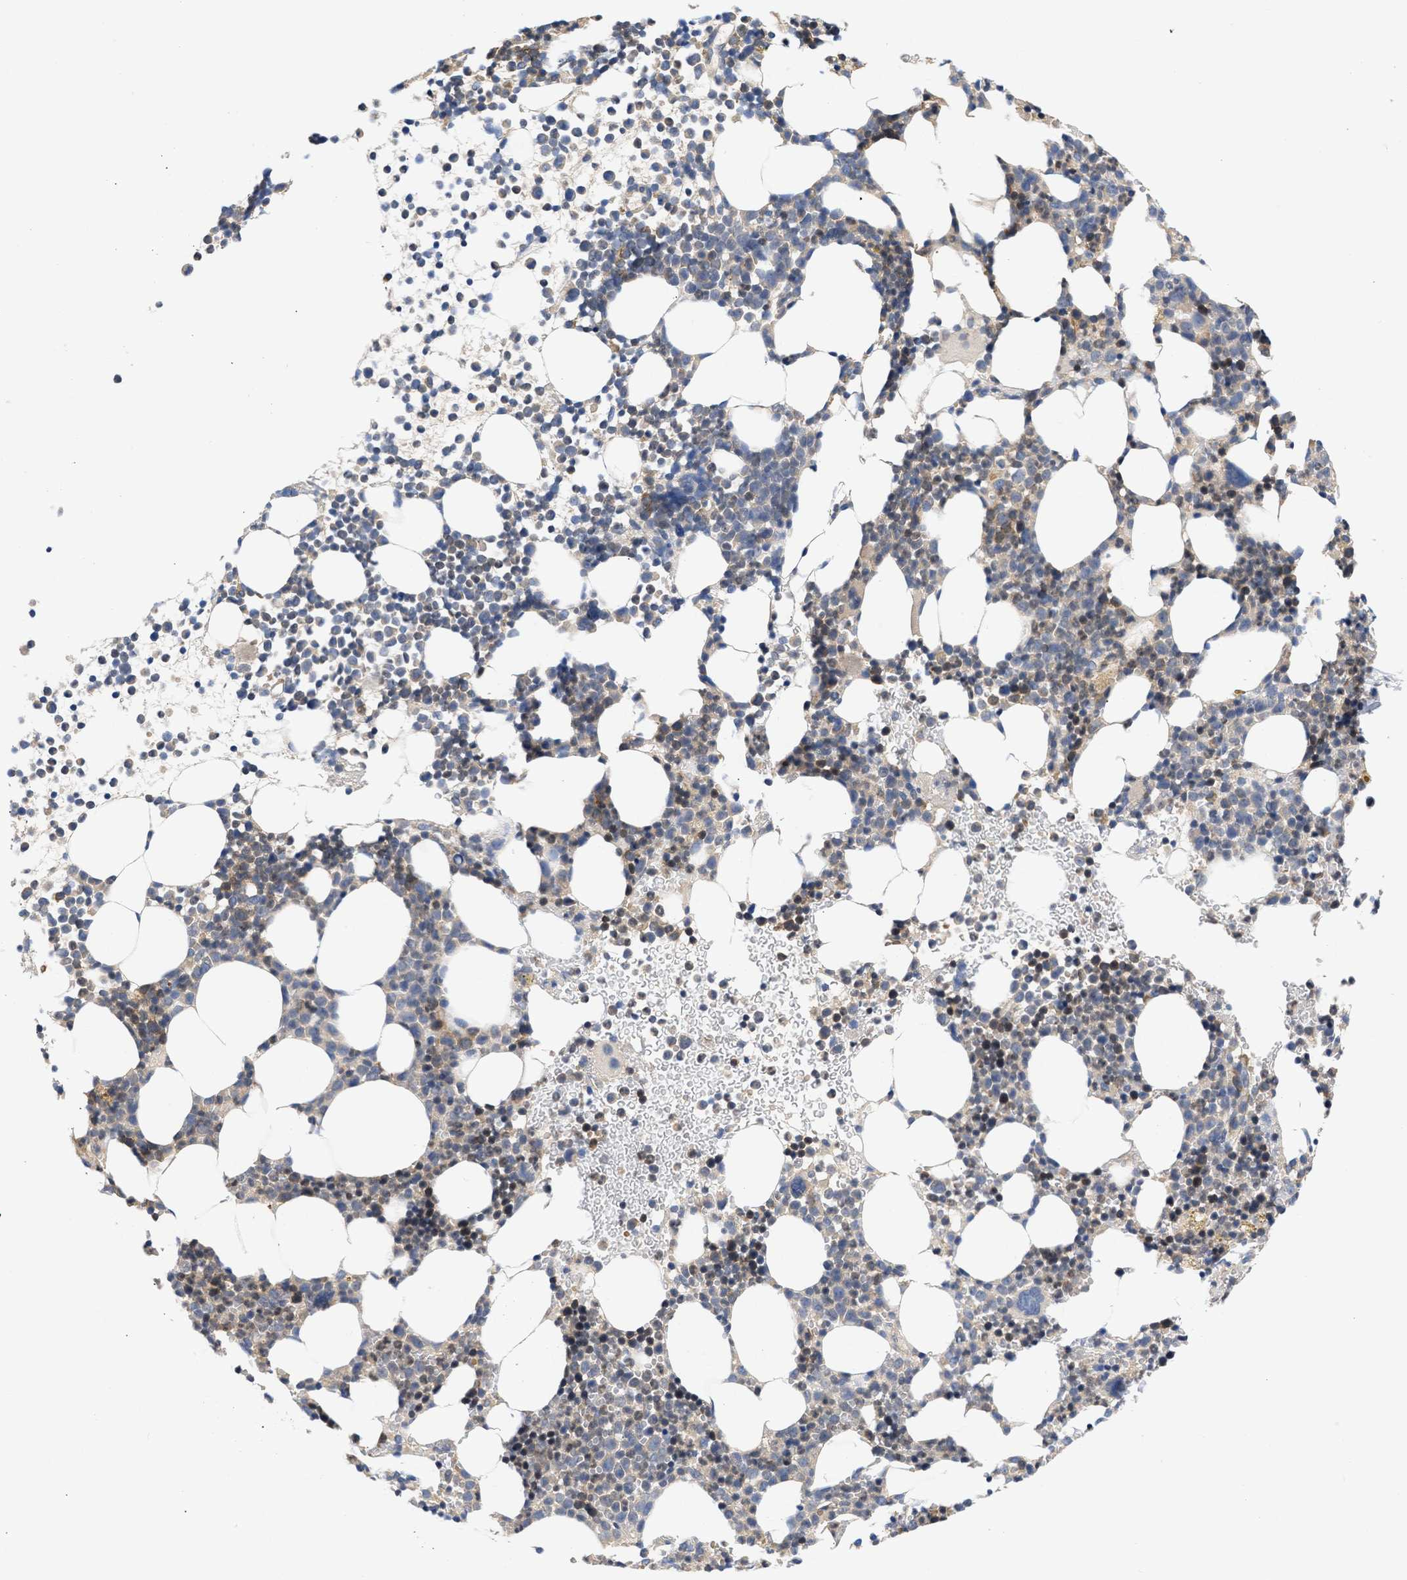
{"staining": {"intensity": "moderate", "quantity": "25%-75%", "location": "cytoplasmic/membranous"}, "tissue": "bone marrow", "cell_type": "Hematopoietic cells", "image_type": "normal", "snomed": [{"axis": "morphology", "description": "Normal tissue, NOS"}, {"axis": "morphology", "description": "Inflammation, NOS"}, {"axis": "topography", "description": "Bone marrow"}], "caption": "Immunohistochemistry histopathology image of benign bone marrow: bone marrow stained using immunohistochemistry (IHC) demonstrates medium levels of moderate protein expression localized specifically in the cytoplasmic/membranous of hematopoietic cells, appearing as a cytoplasmic/membranous brown color.", "gene": "MAP2K3", "patient": {"sex": "female", "age": 67}}